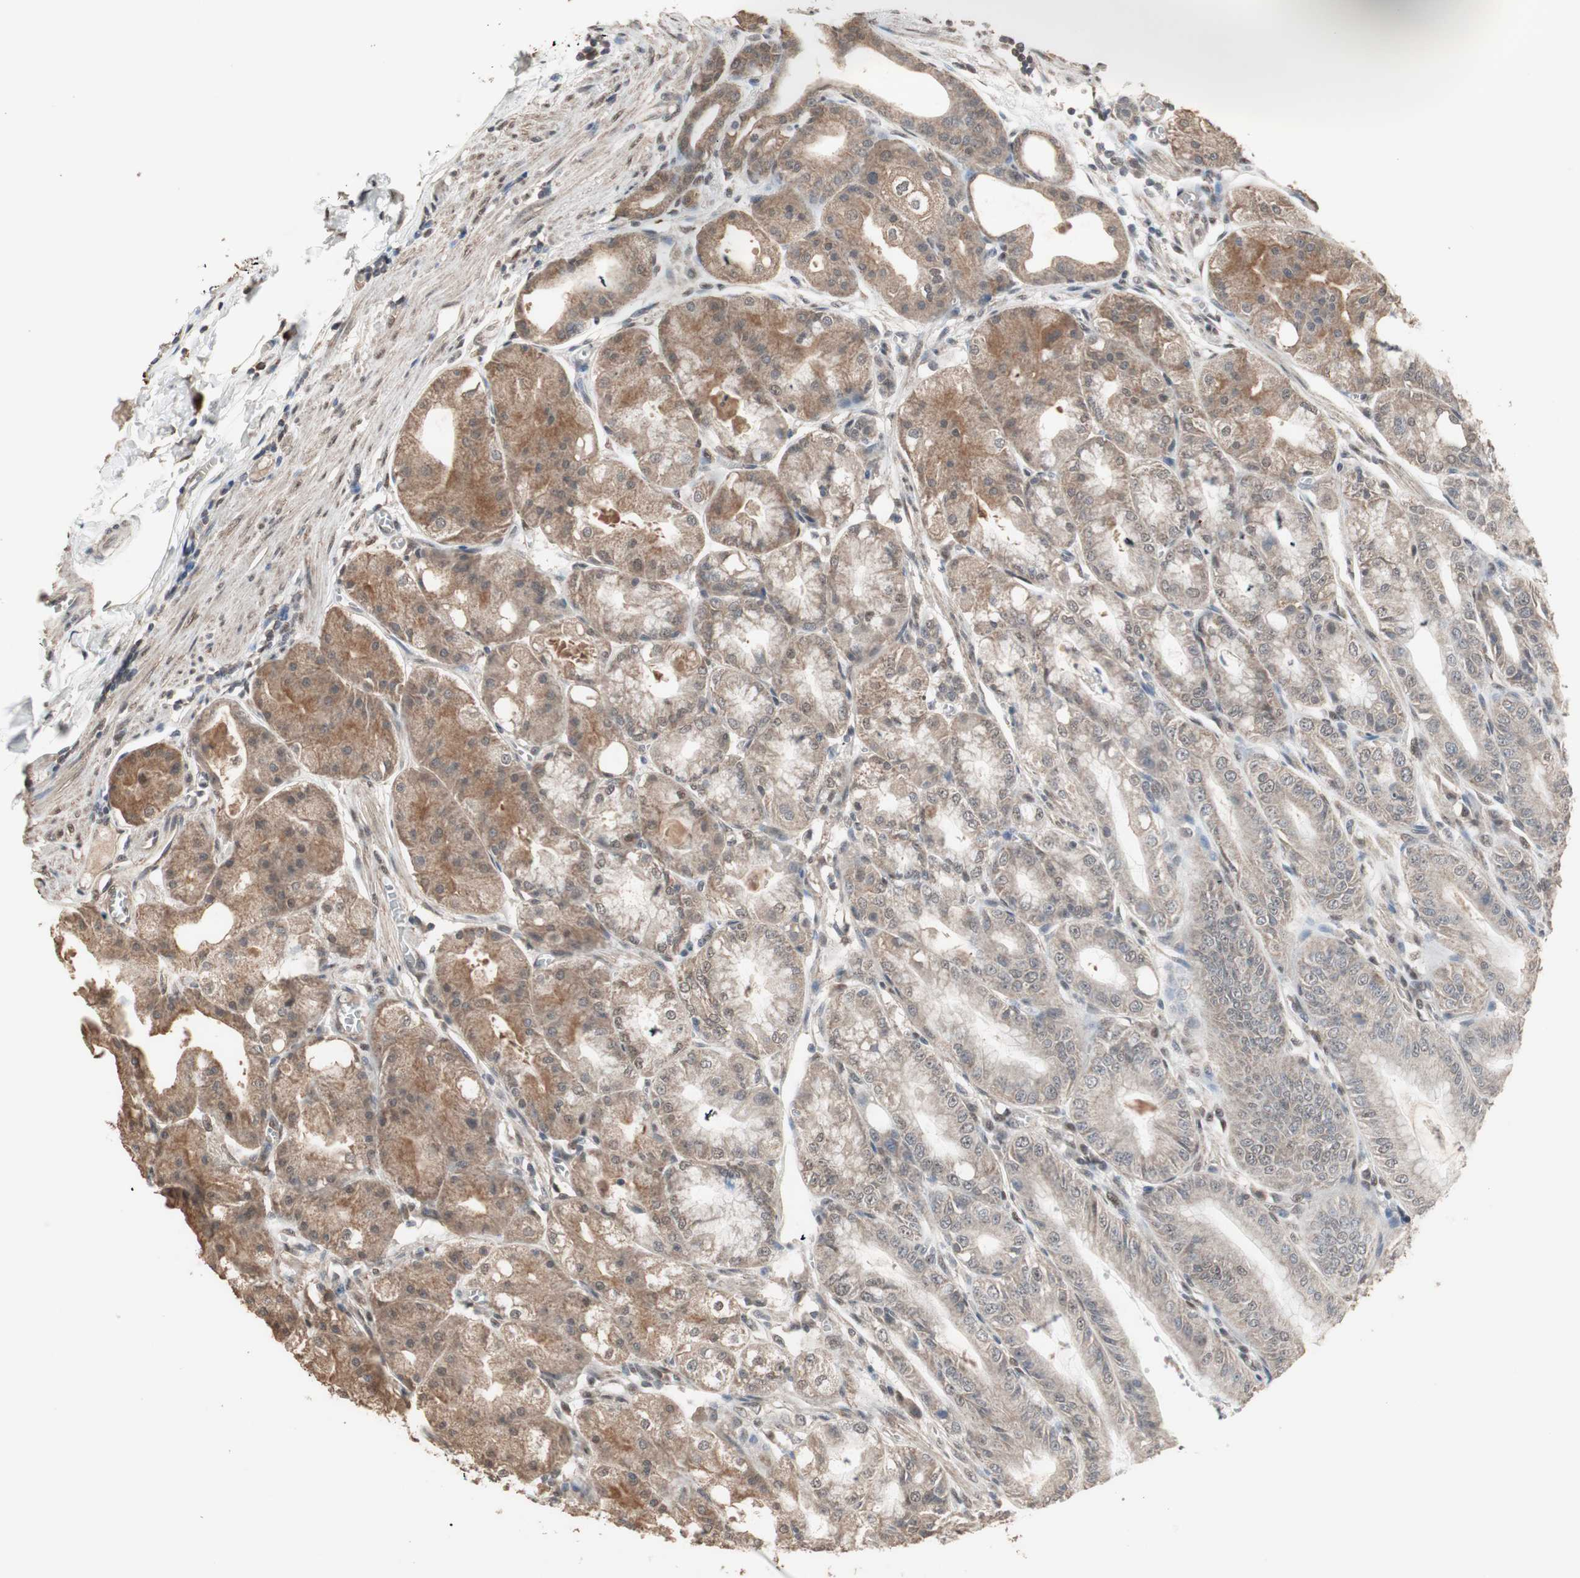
{"staining": {"intensity": "moderate", "quantity": "25%-75%", "location": "cytoplasmic/membranous,nuclear"}, "tissue": "stomach", "cell_type": "Glandular cells", "image_type": "normal", "snomed": [{"axis": "morphology", "description": "Normal tissue, NOS"}, {"axis": "topography", "description": "Stomach, lower"}], "caption": "Human stomach stained for a protein (brown) shows moderate cytoplasmic/membranous,nuclear positive staining in approximately 25%-75% of glandular cells.", "gene": "ZHX2", "patient": {"sex": "male", "age": 71}}